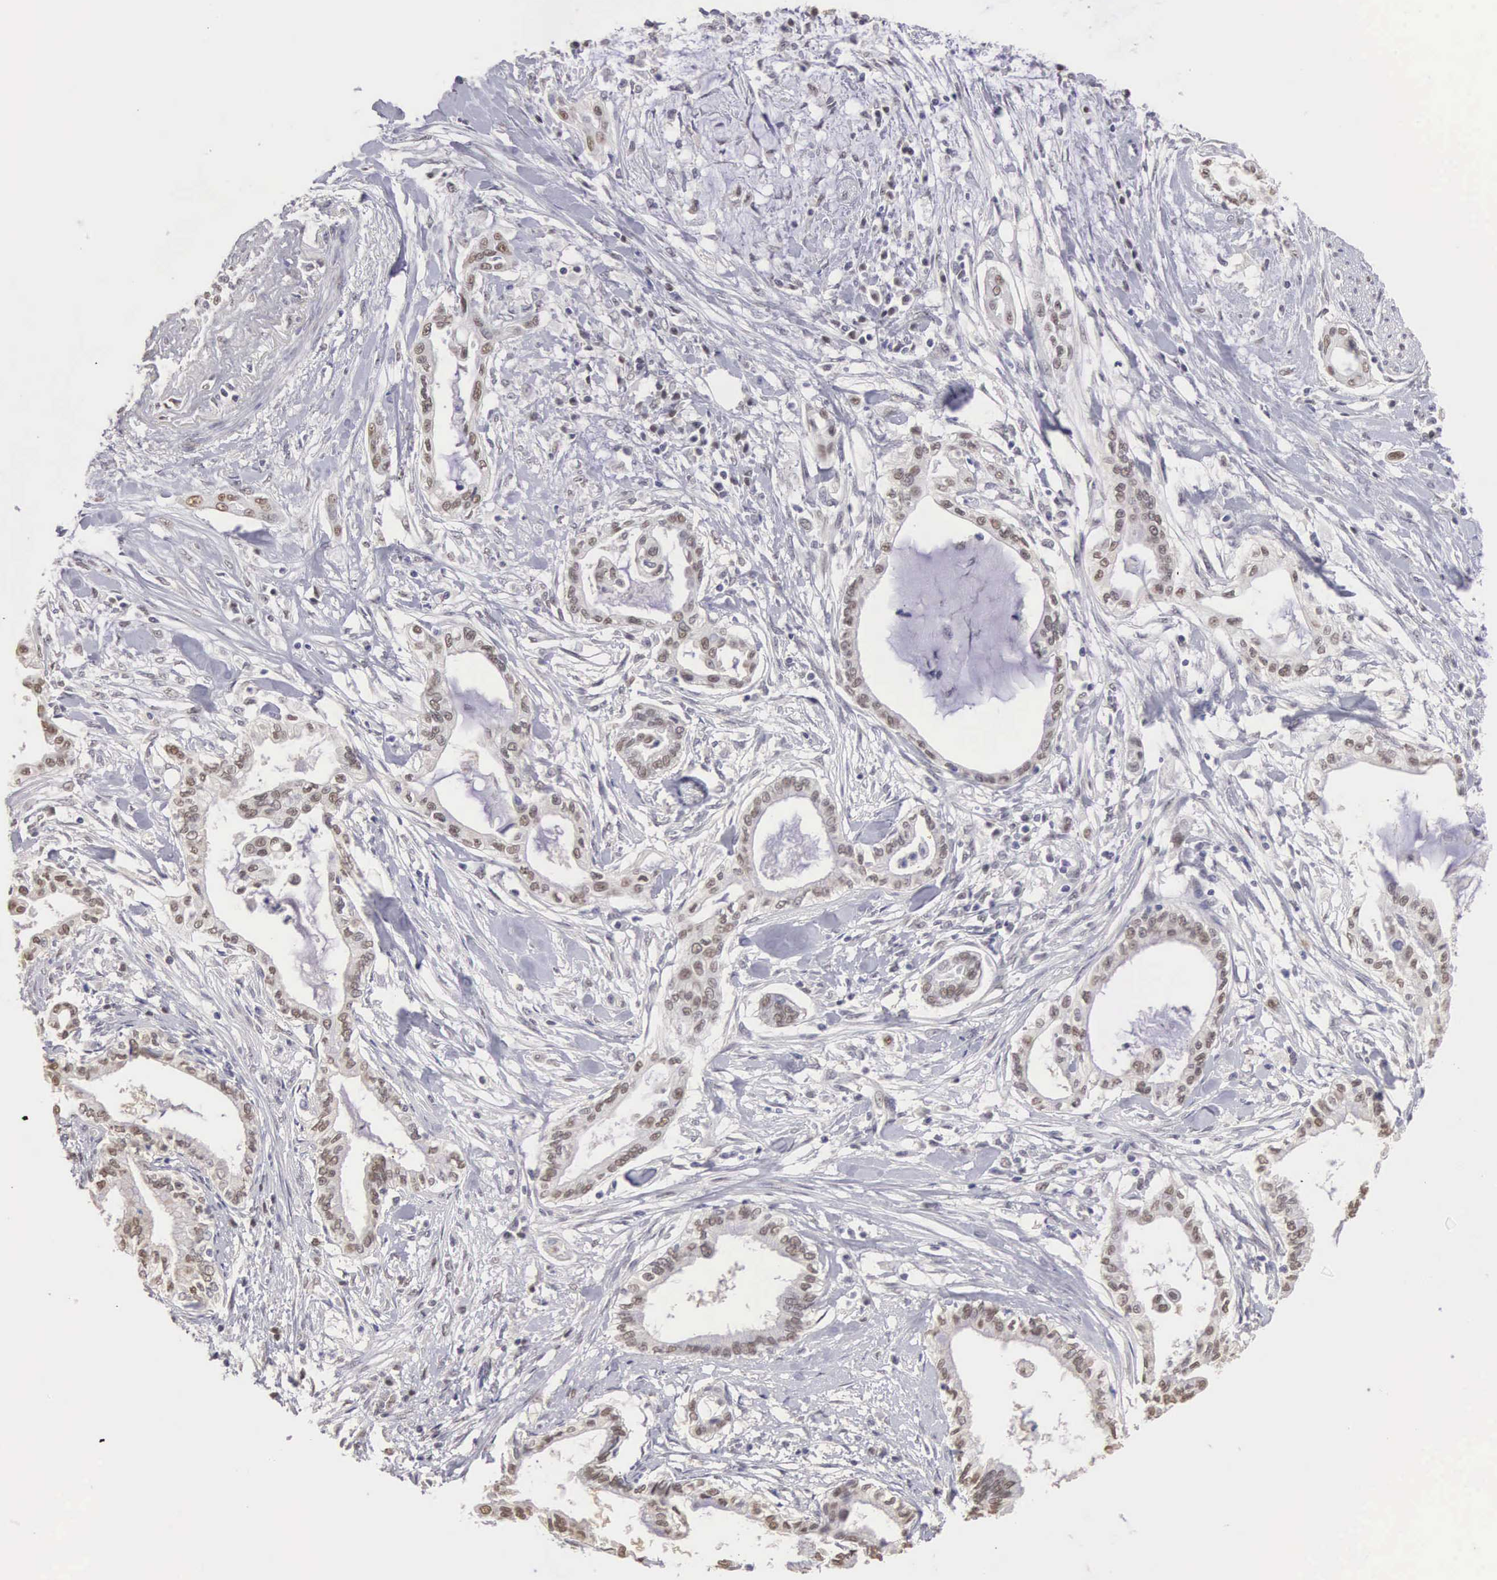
{"staining": {"intensity": "weak", "quantity": "25%-75%", "location": "nuclear"}, "tissue": "pancreatic cancer", "cell_type": "Tumor cells", "image_type": "cancer", "snomed": [{"axis": "morphology", "description": "Adenocarcinoma, NOS"}, {"axis": "topography", "description": "Pancreas"}], "caption": "A histopathology image showing weak nuclear staining in approximately 25%-75% of tumor cells in pancreatic cancer, as visualized by brown immunohistochemical staining.", "gene": "UBA1", "patient": {"sex": "female", "age": 64}}